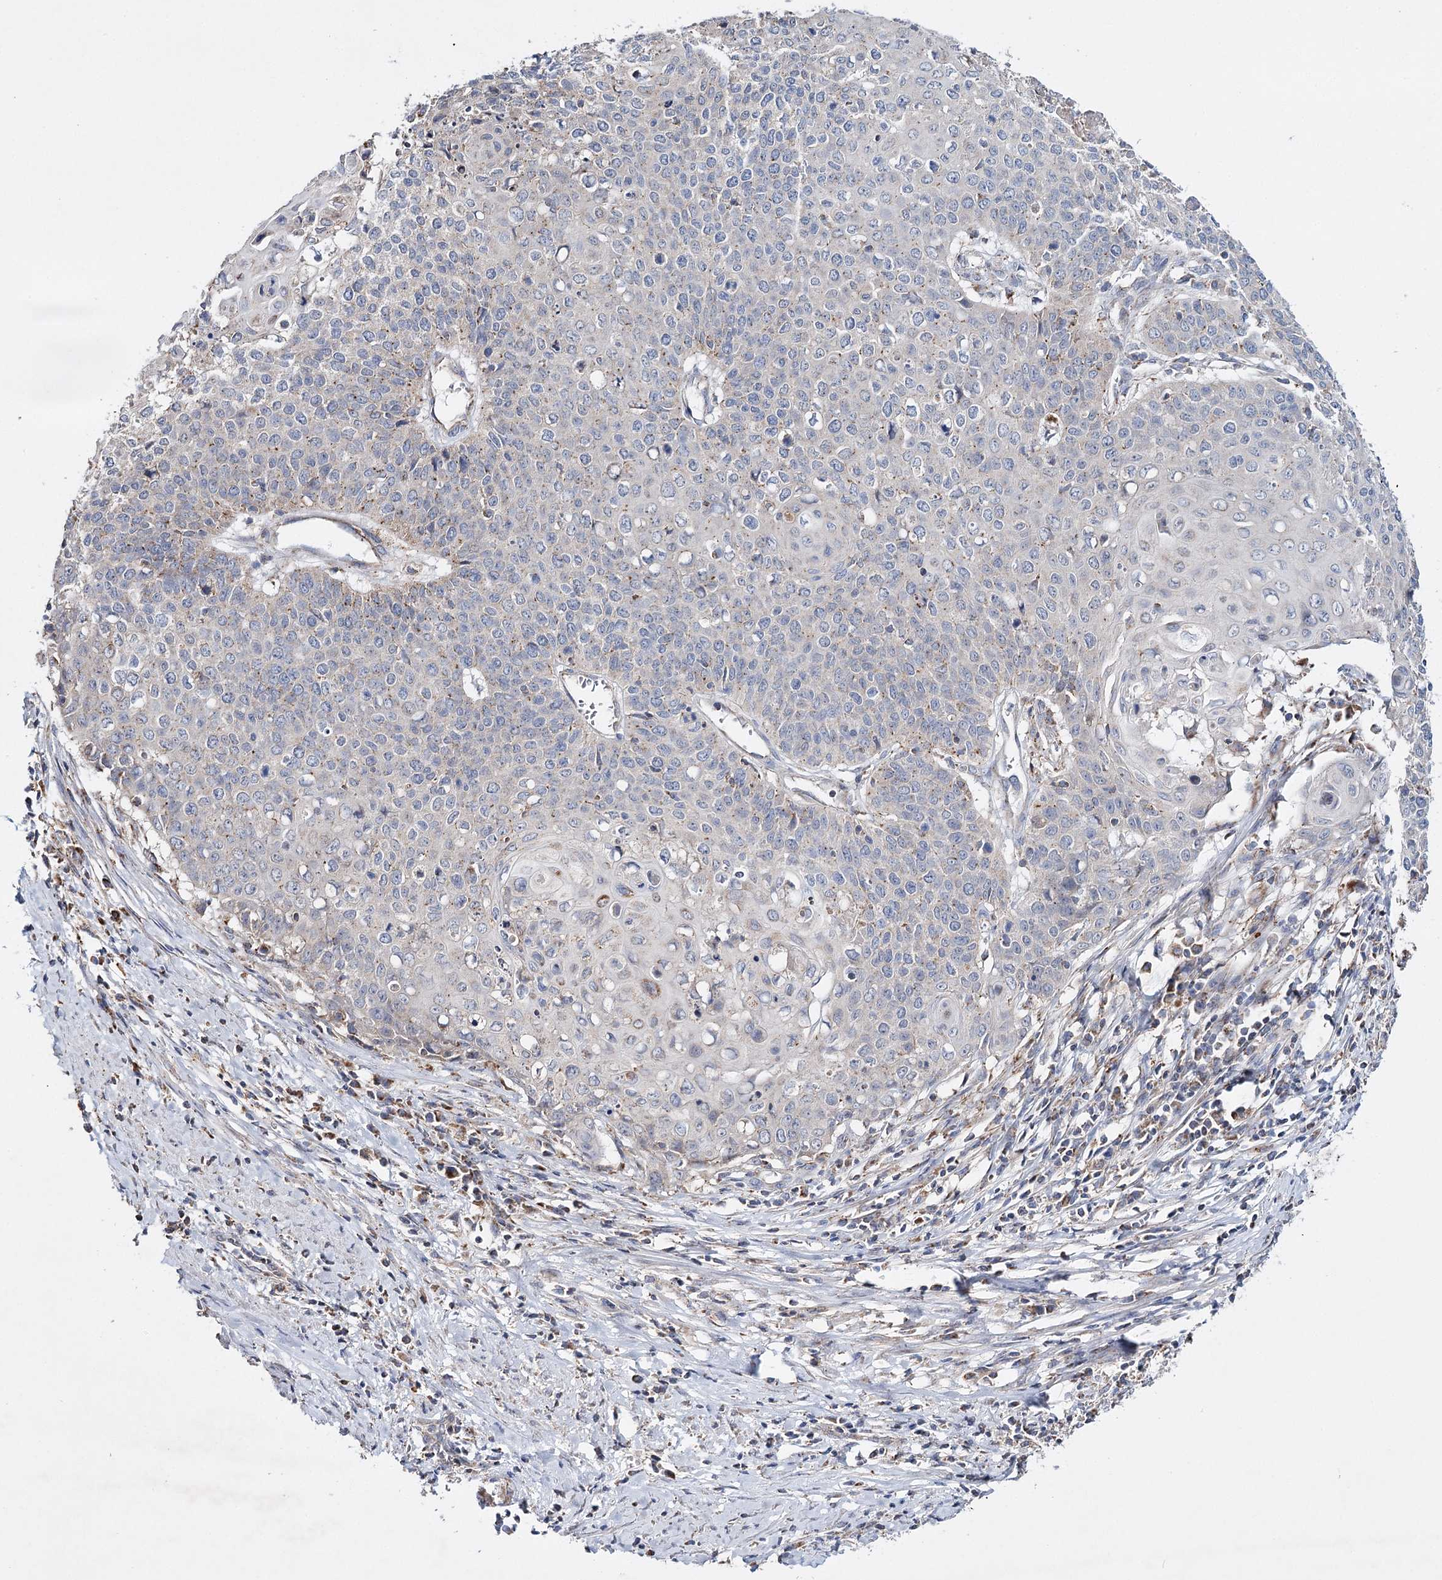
{"staining": {"intensity": "negative", "quantity": "none", "location": "none"}, "tissue": "cervical cancer", "cell_type": "Tumor cells", "image_type": "cancer", "snomed": [{"axis": "morphology", "description": "Squamous cell carcinoma, NOS"}, {"axis": "topography", "description": "Cervix"}], "caption": "DAB (3,3'-diaminobenzidine) immunohistochemical staining of cervical cancer (squamous cell carcinoma) shows no significant expression in tumor cells.", "gene": "CFAP46", "patient": {"sex": "female", "age": 39}}